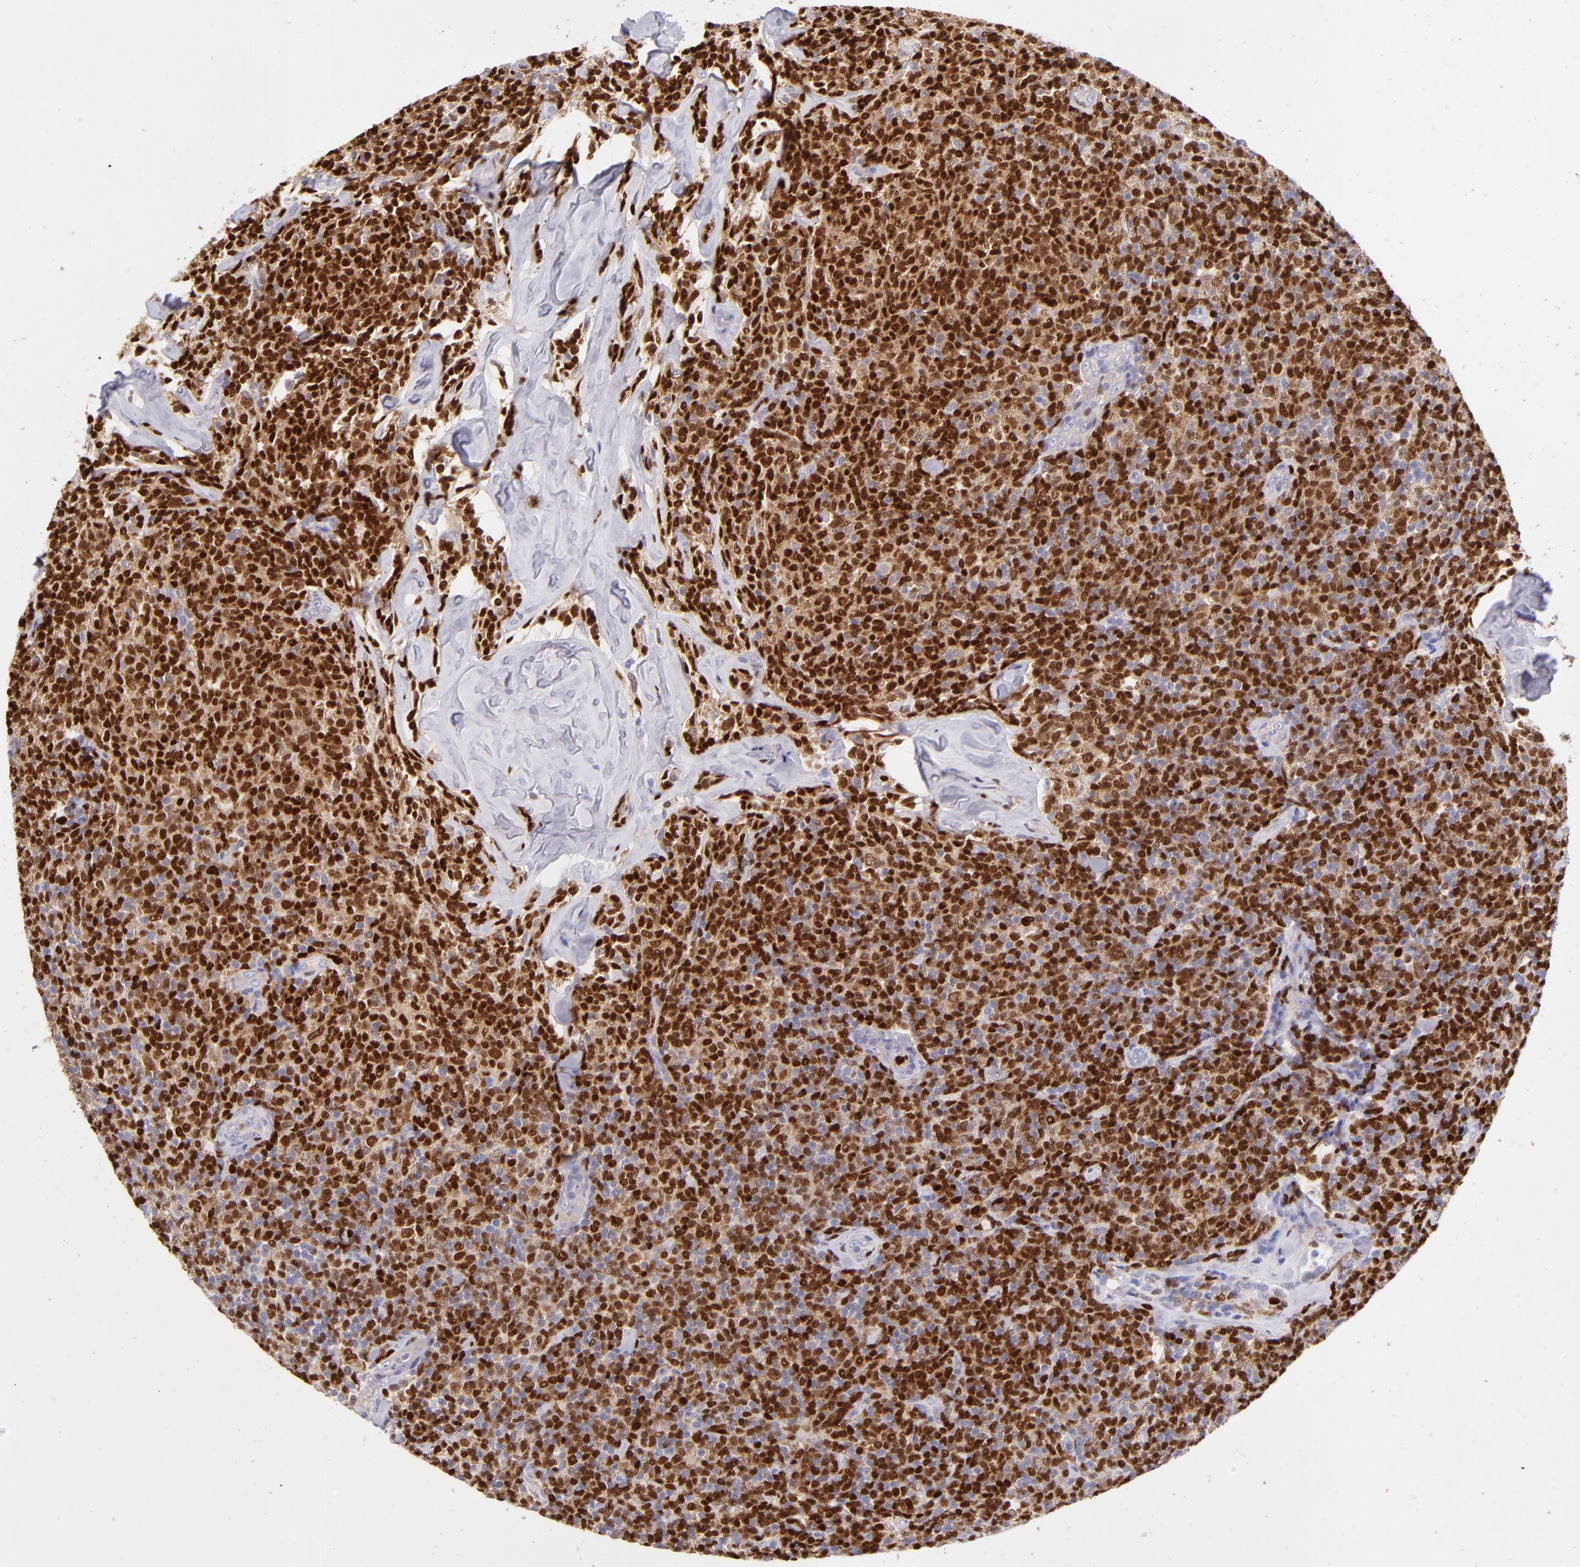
{"staining": {"intensity": "strong", "quantity": ">75%", "location": "cytoplasmic/membranous,nuclear"}, "tissue": "lymphoma", "cell_type": "Tumor cells", "image_type": "cancer", "snomed": [{"axis": "morphology", "description": "Malignant lymphoma, non-Hodgkin's type, Low grade"}, {"axis": "topography", "description": "Lymph node"}], "caption": "Immunohistochemistry (IHC) (DAB) staining of human malignant lymphoma, non-Hodgkin's type (low-grade) demonstrates strong cytoplasmic/membranous and nuclear protein staining in approximately >75% of tumor cells. (brown staining indicates protein expression, while blue staining denotes nuclei).", "gene": "IRF8", "patient": {"sex": "female", "age": 56}}